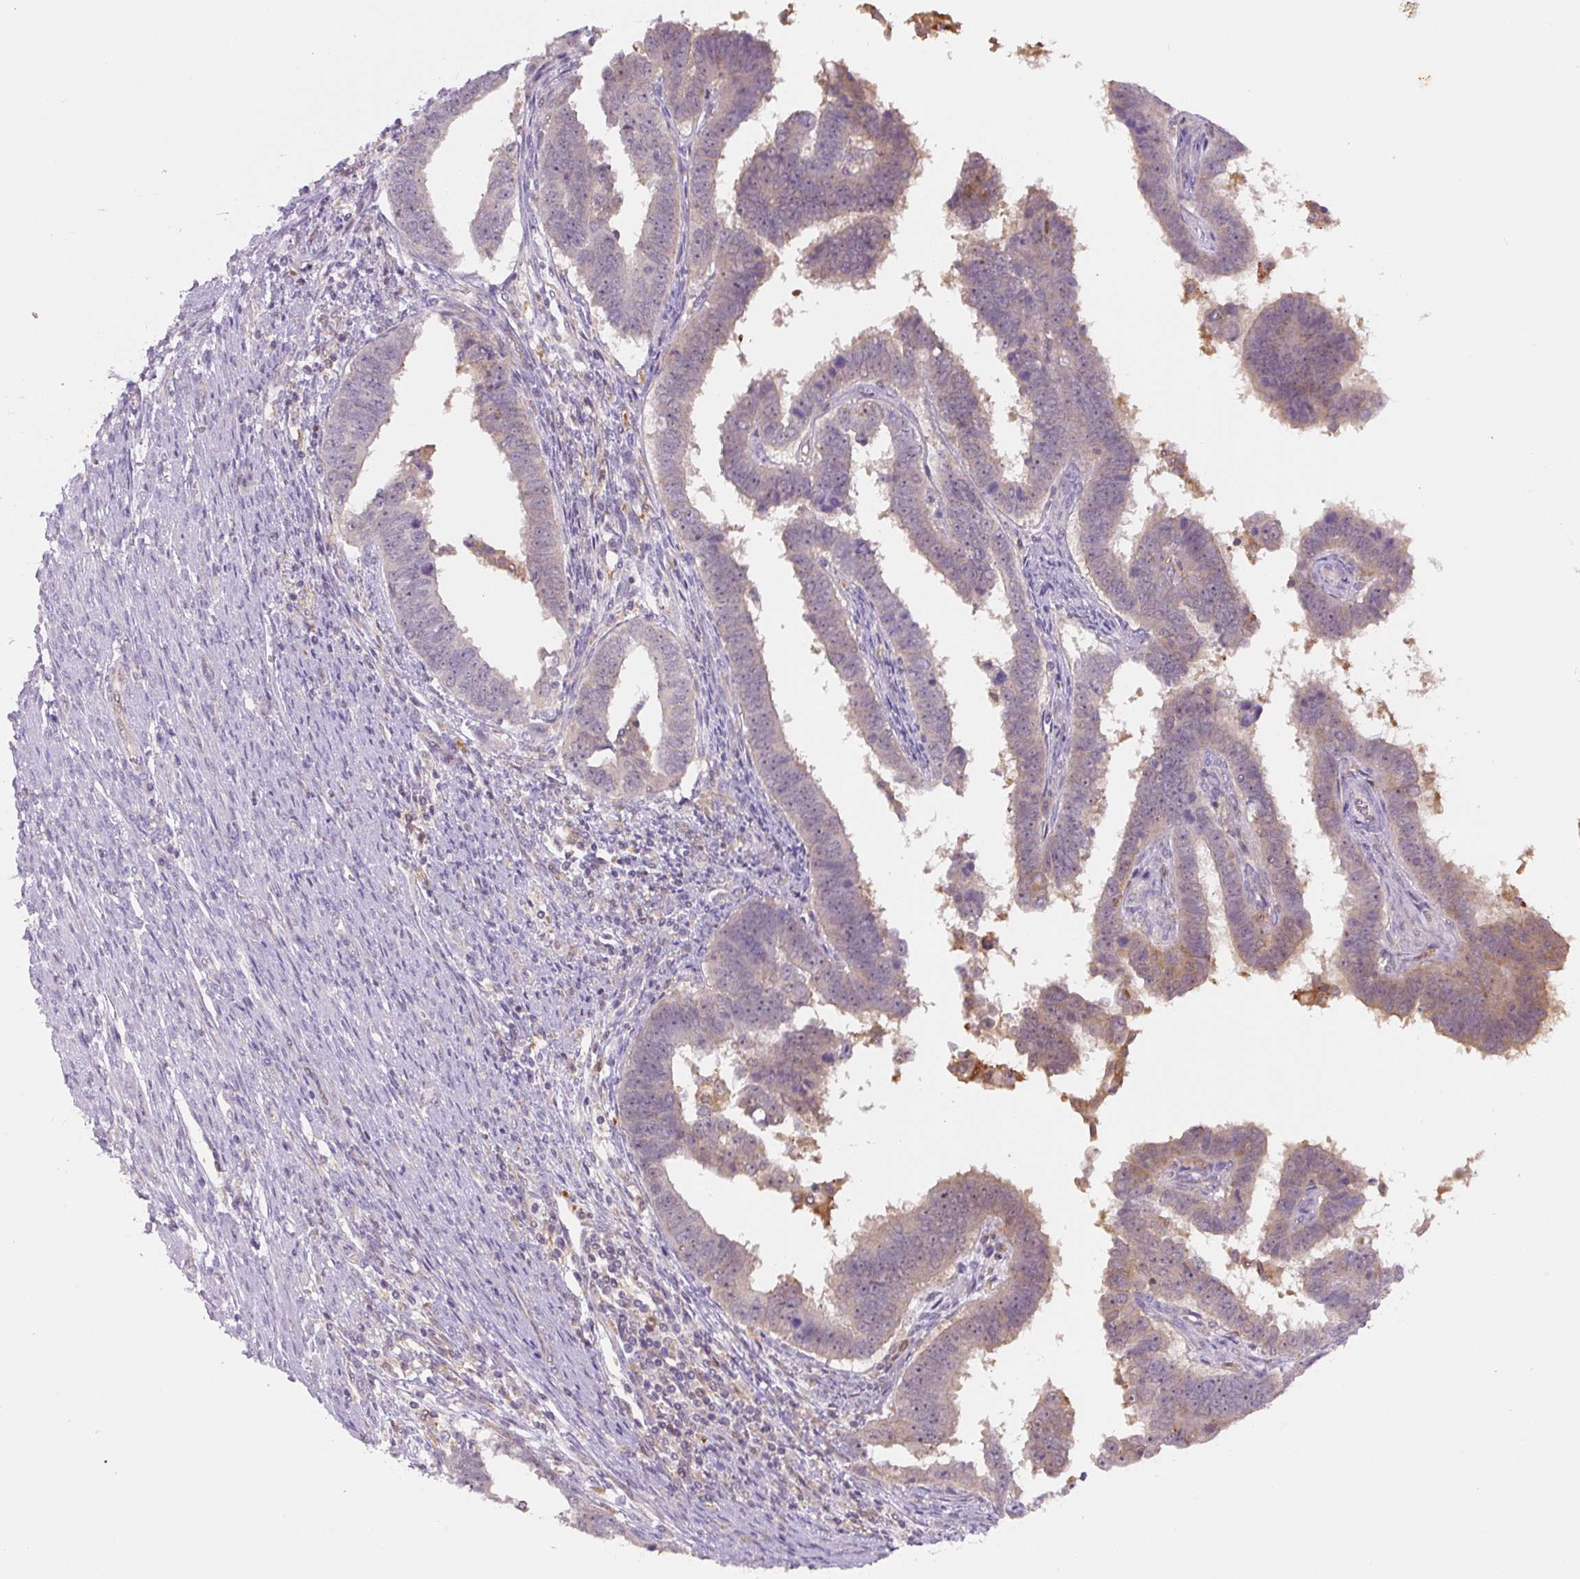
{"staining": {"intensity": "weak", "quantity": "<25%", "location": "cytoplasmic/membranous"}, "tissue": "endometrial cancer", "cell_type": "Tumor cells", "image_type": "cancer", "snomed": [{"axis": "morphology", "description": "Adenocarcinoma, NOS"}, {"axis": "topography", "description": "Endometrium"}], "caption": "Immunohistochemistry photomicrograph of neoplastic tissue: human adenocarcinoma (endometrial) stained with DAB demonstrates no significant protein expression in tumor cells. (DAB (3,3'-diaminobenzidine) IHC with hematoxylin counter stain).", "gene": "SPSB2", "patient": {"sex": "female", "age": 75}}